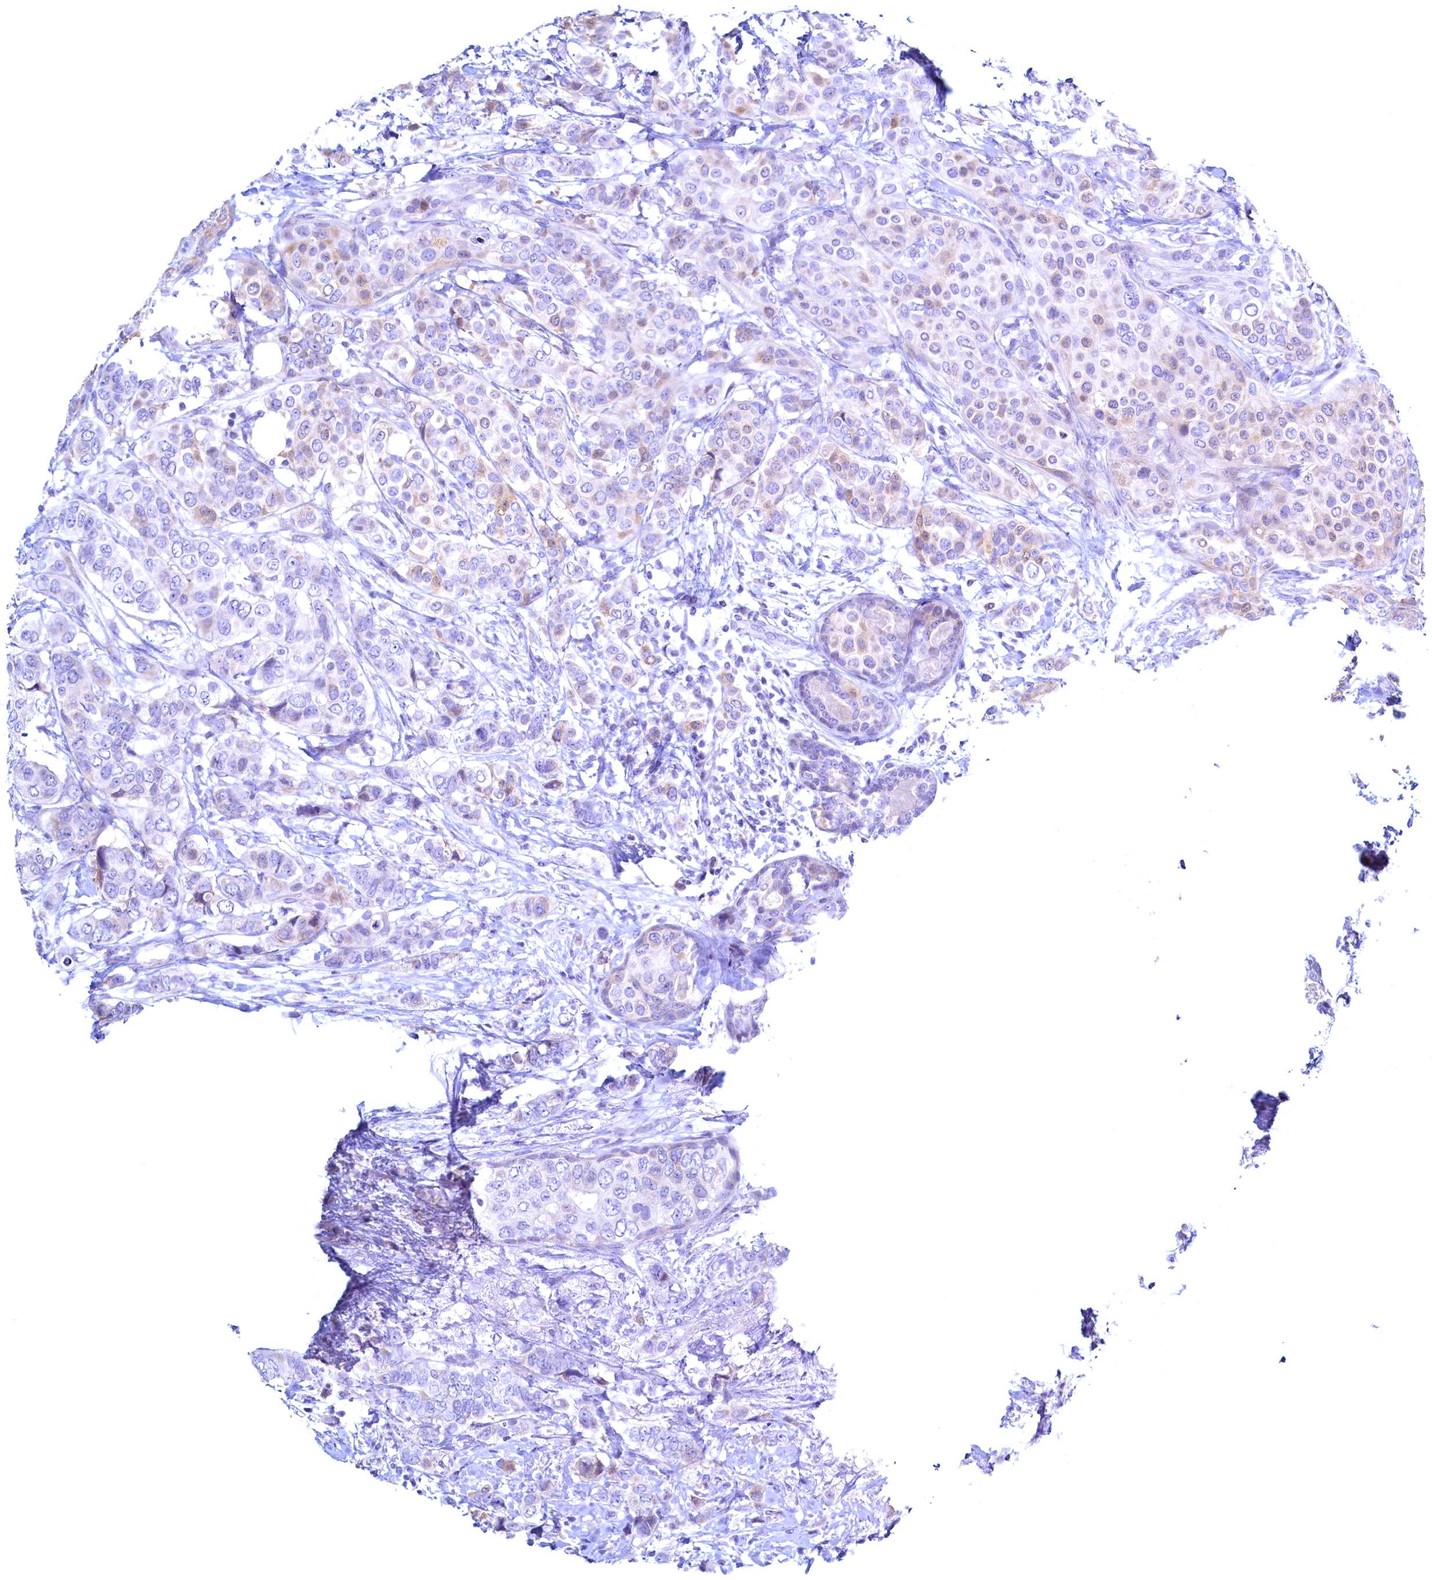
{"staining": {"intensity": "moderate", "quantity": "<25%", "location": "cytoplasmic/membranous"}, "tissue": "breast cancer", "cell_type": "Tumor cells", "image_type": "cancer", "snomed": [{"axis": "morphology", "description": "Lobular carcinoma"}, {"axis": "topography", "description": "Breast"}], "caption": "There is low levels of moderate cytoplasmic/membranous staining in tumor cells of lobular carcinoma (breast), as demonstrated by immunohistochemical staining (brown color).", "gene": "MAP1LC3A", "patient": {"sex": "female", "age": 51}}